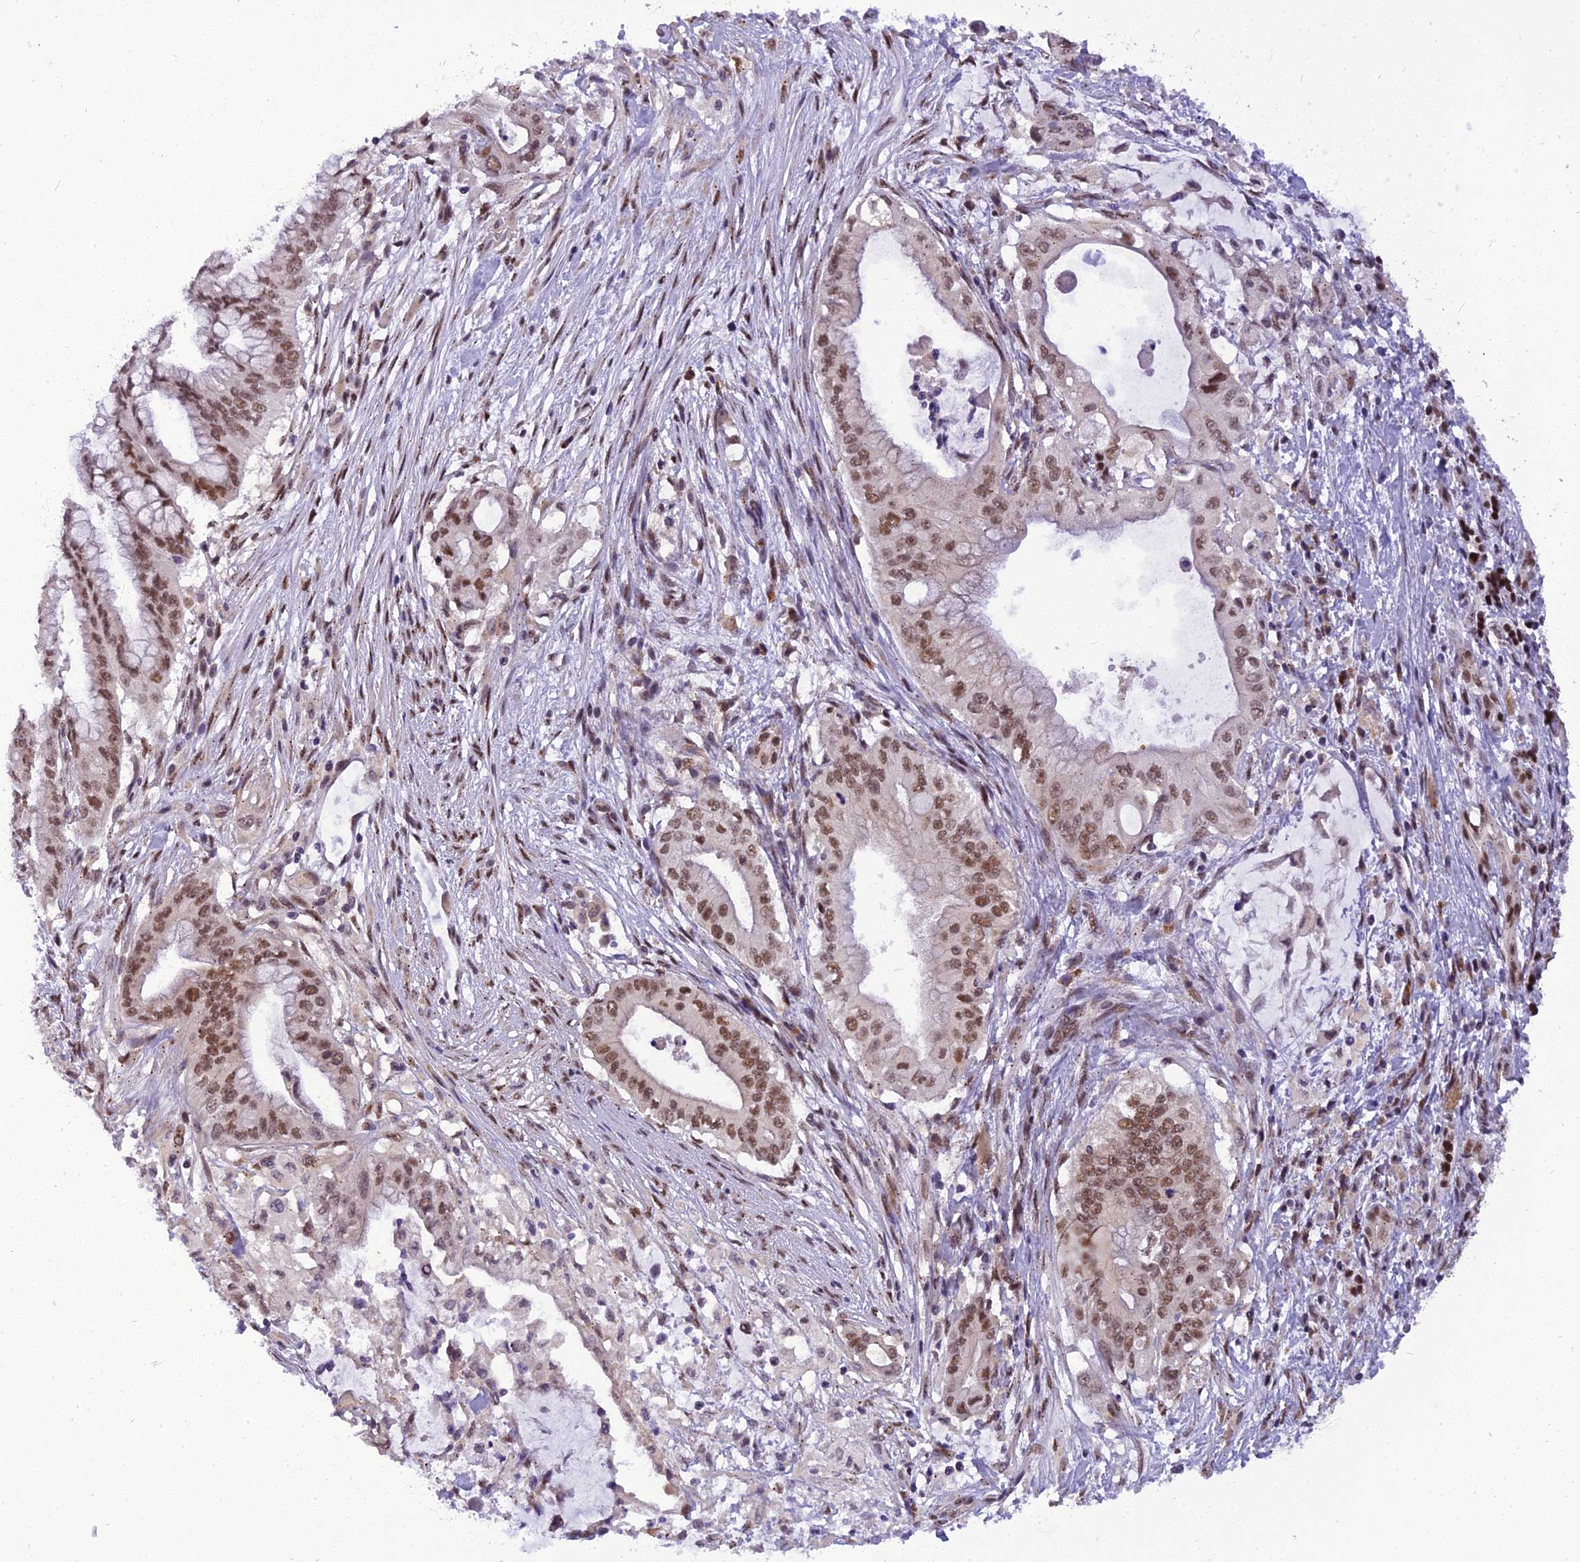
{"staining": {"intensity": "moderate", "quantity": ">75%", "location": "nuclear"}, "tissue": "pancreatic cancer", "cell_type": "Tumor cells", "image_type": "cancer", "snomed": [{"axis": "morphology", "description": "Adenocarcinoma, NOS"}, {"axis": "topography", "description": "Pancreas"}], "caption": "A brown stain highlights moderate nuclear staining of a protein in human pancreatic adenocarcinoma tumor cells. The staining was performed using DAB, with brown indicating positive protein expression. Nuclei are stained blue with hematoxylin.", "gene": "IRF2BP1", "patient": {"sex": "male", "age": 46}}